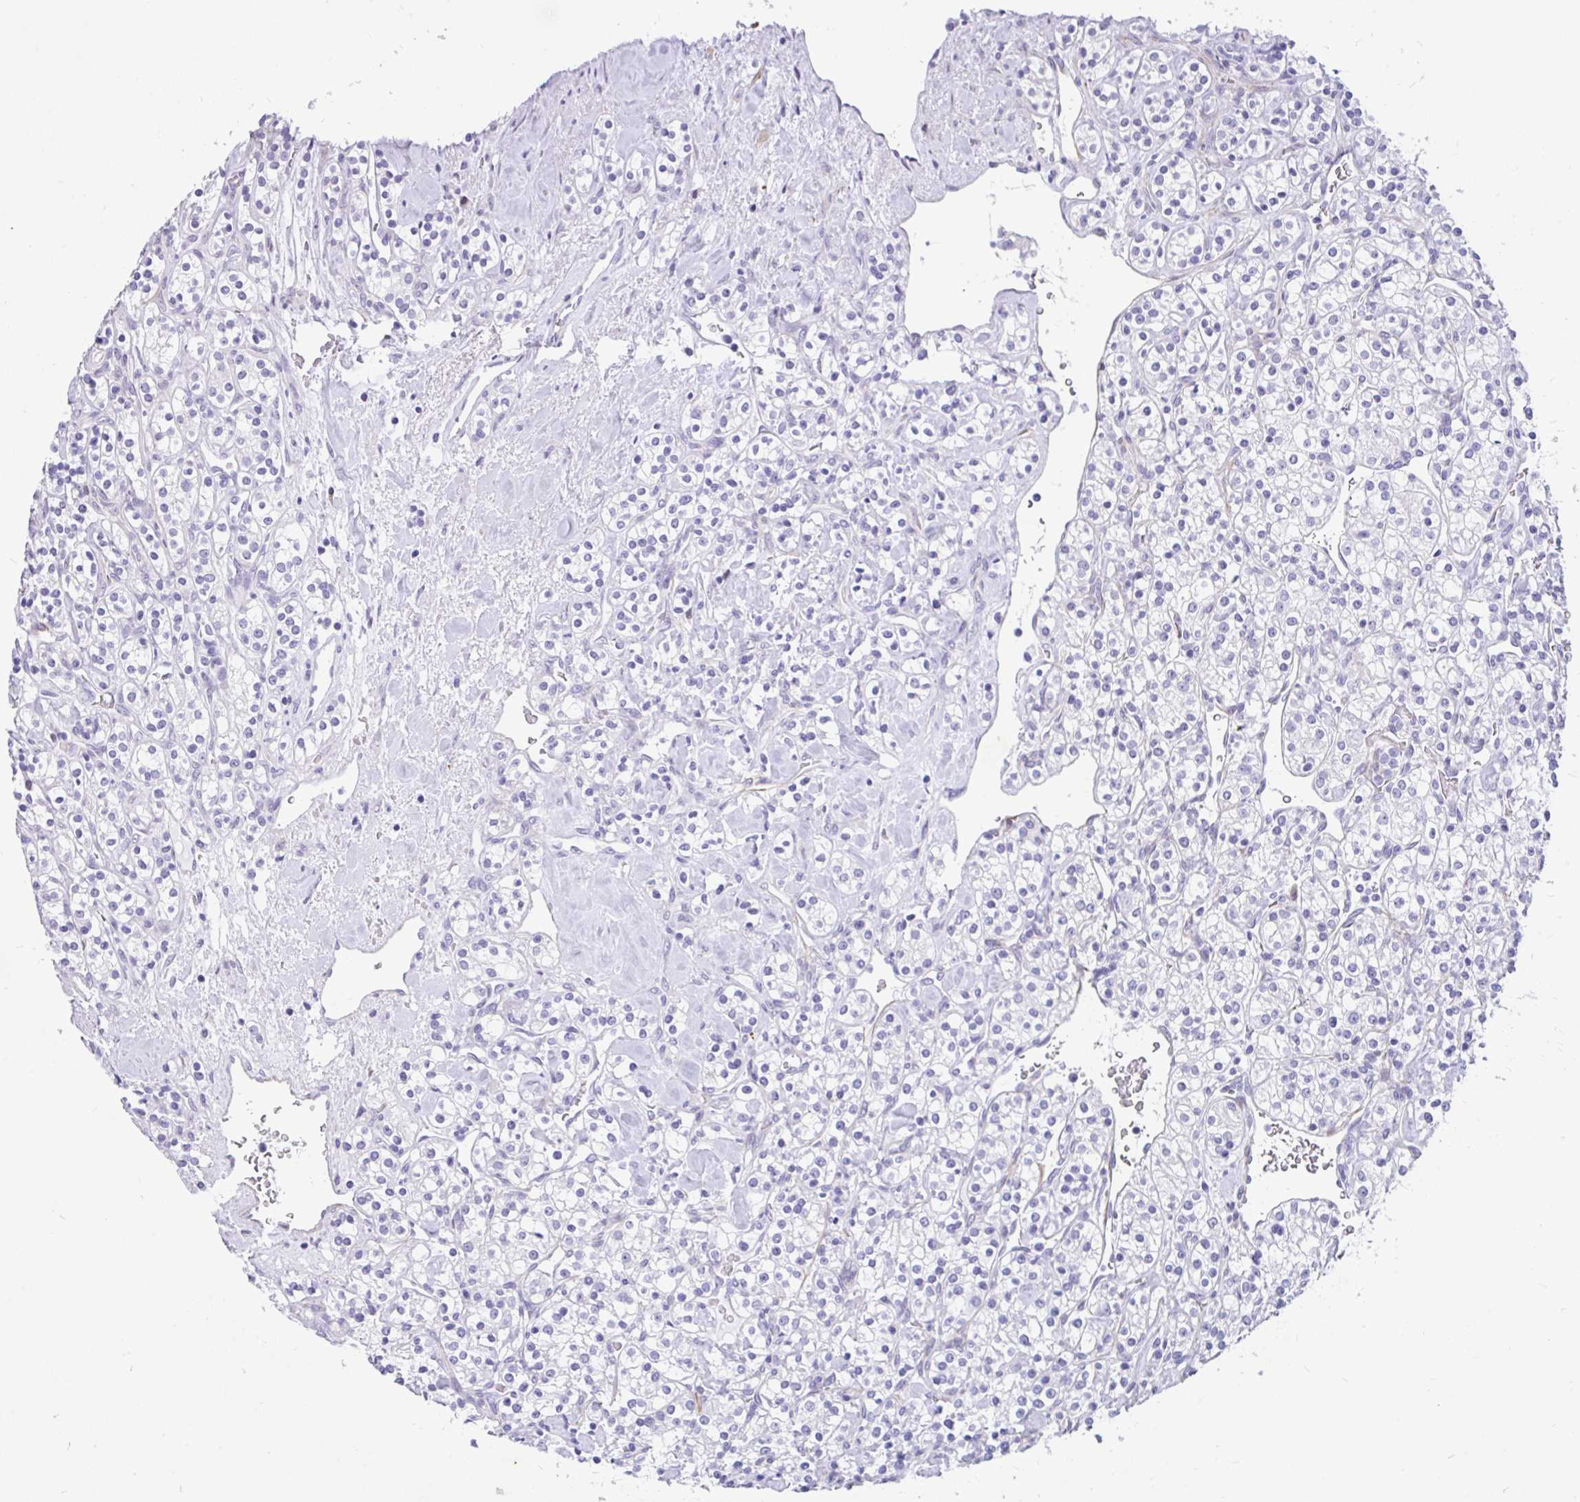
{"staining": {"intensity": "negative", "quantity": "none", "location": "none"}, "tissue": "renal cancer", "cell_type": "Tumor cells", "image_type": "cancer", "snomed": [{"axis": "morphology", "description": "Adenocarcinoma, NOS"}, {"axis": "topography", "description": "Kidney"}], "caption": "There is no significant positivity in tumor cells of renal cancer.", "gene": "EML5", "patient": {"sex": "male", "age": 77}}